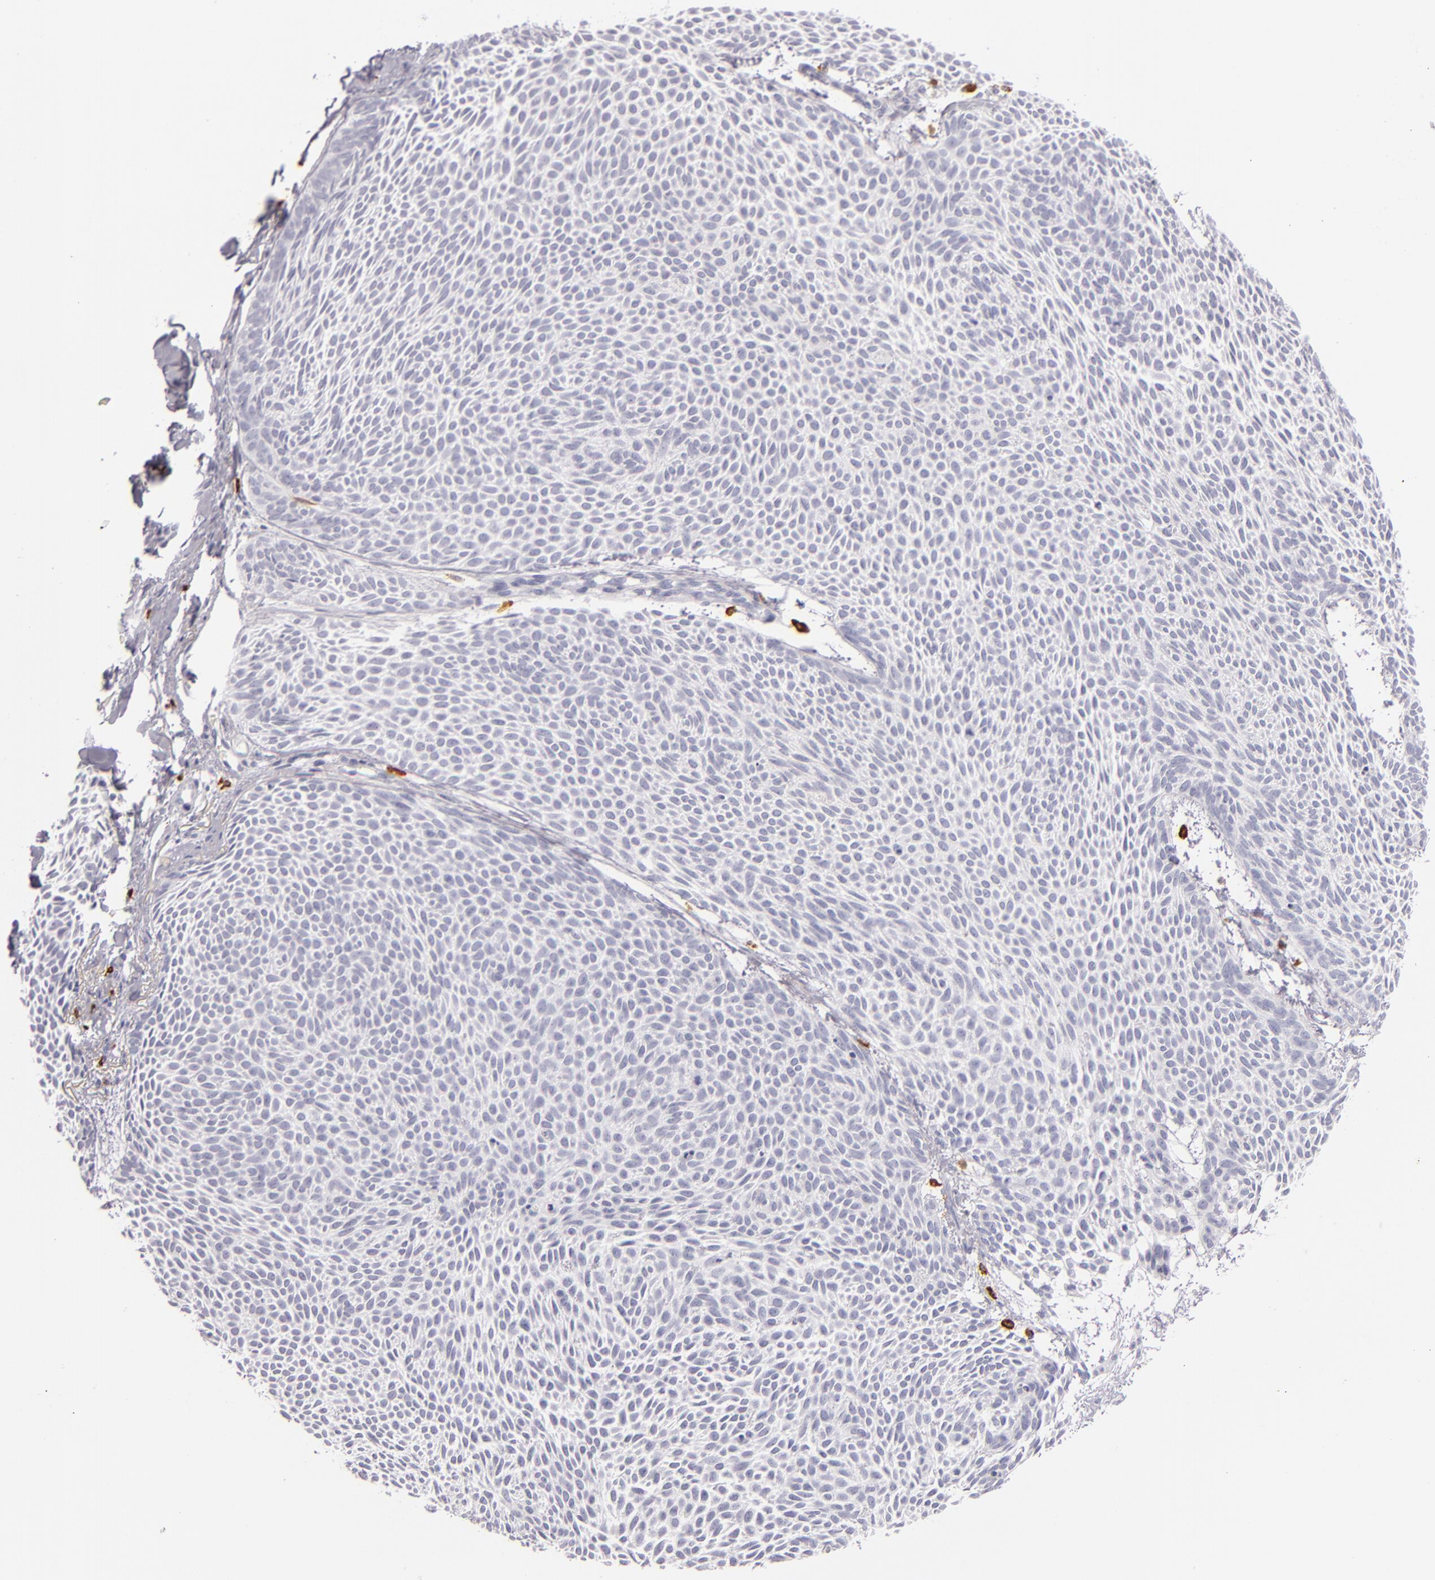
{"staining": {"intensity": "negative", "quantity": "none", "location": "none"}, "tissue": "skin cancer", "cell_type": "Tumor cells", "image_type": "cancer", "snomed": [{"axis": "morphology", "description": "Basal cell carcinoma"}, {"axis": "topography", "description": "Skin"}], "caption": "IHC image of human skin cancer (basal cell carcinoma) stained for a protein (brown), which shows no expression in tumor cells.", "gene": "TPSD1", "patient": {"sex": "male", "age": 84}}